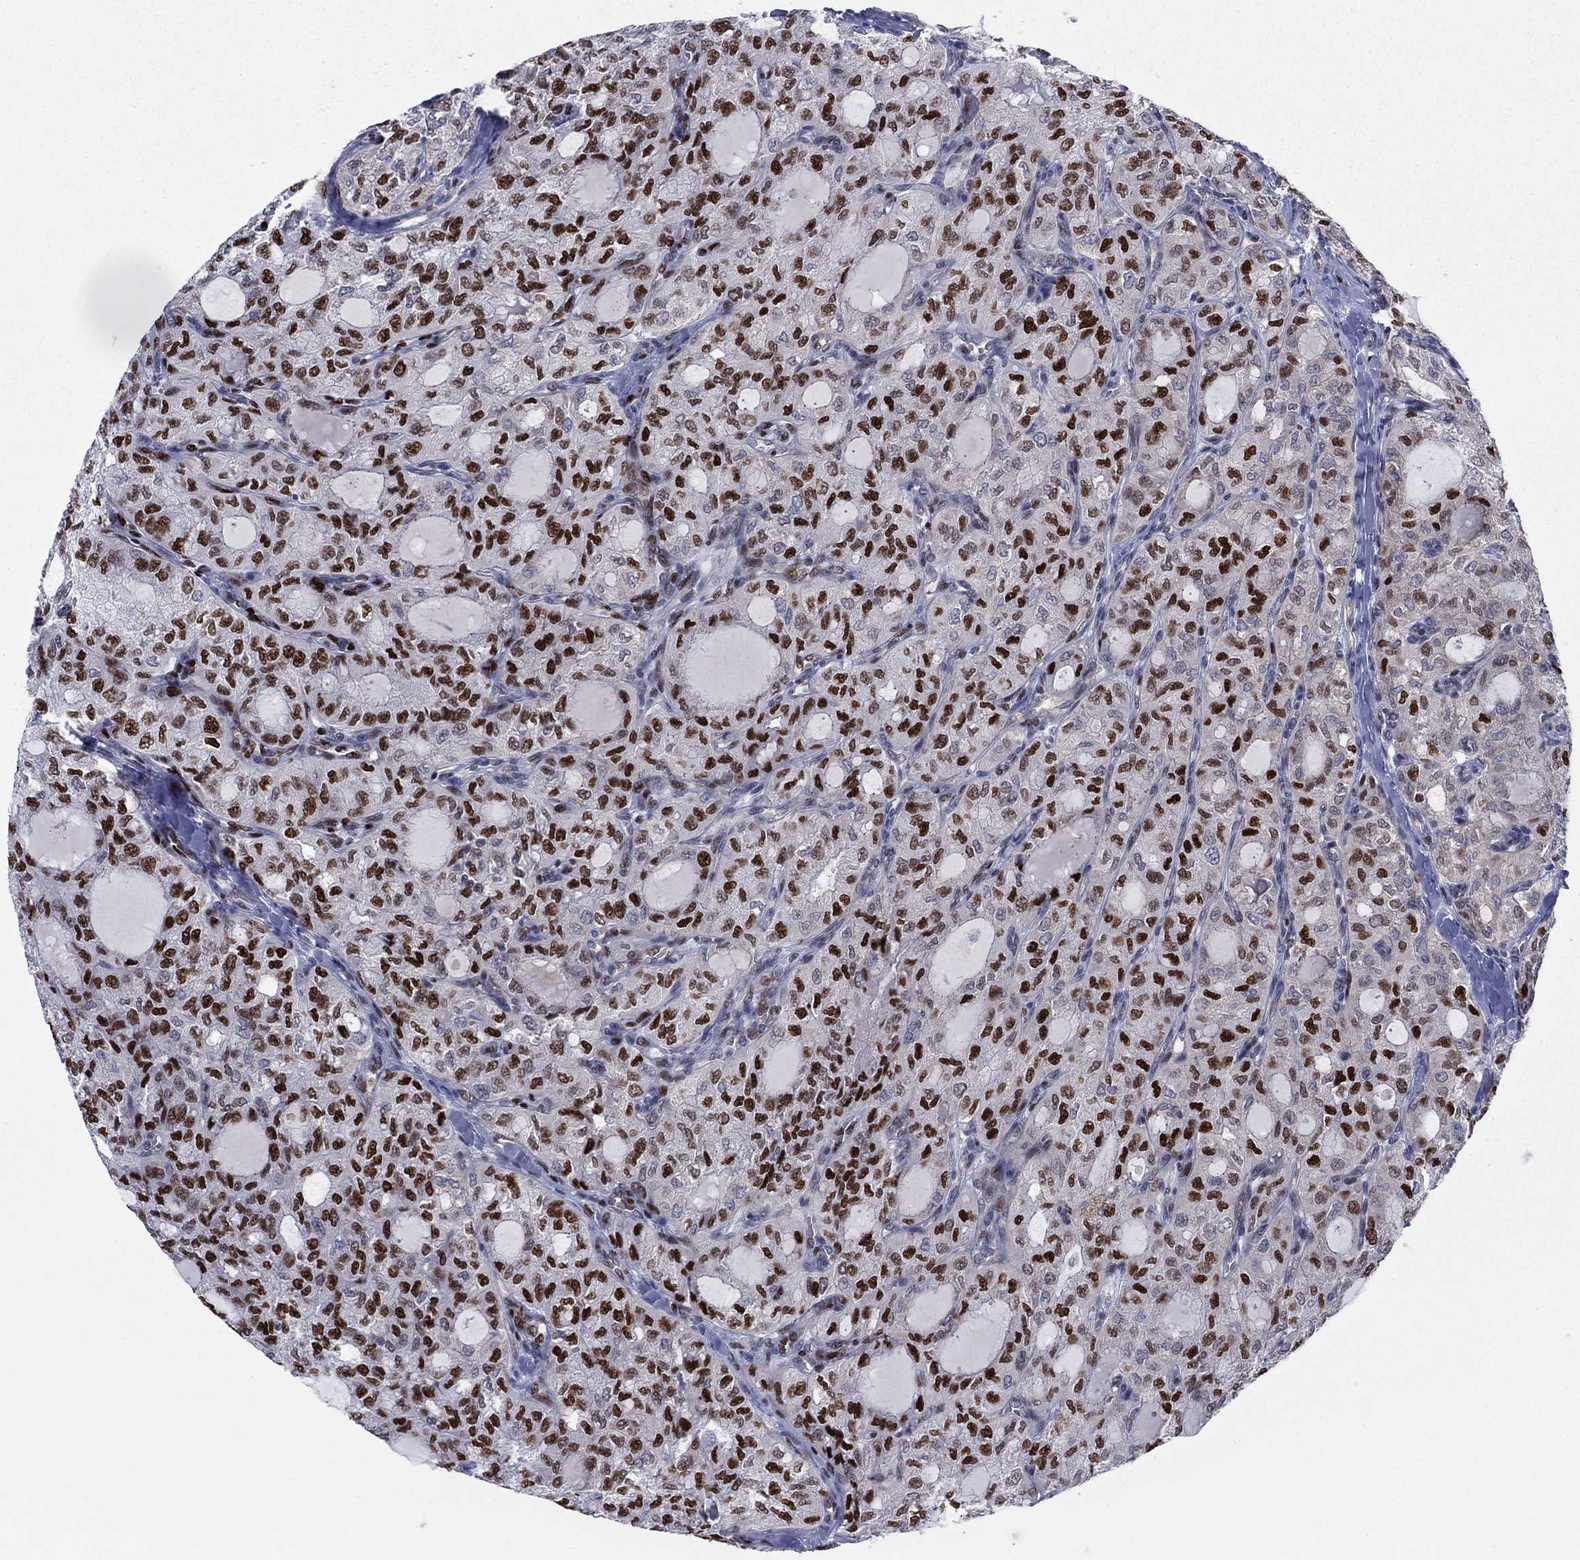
{"staining": {"intensity": "strong", "quantity": "25%-75%", "location": "nuclear"}, "tissue": "thyroid cancer", "cell_type": "Tumor cells", "image_type": "cancer", "snomed": [{"axis": "morphology", "description": "Follicular adenoma carcinoma, NOS"}, {"axis": "topography", "description": "Thyroid gland"}], "caption": "A high amount of strong nuclear staining is present in approximately 25%-75% of tumor cells in thyroid cancer (follicular adenoma carcinoma) tissue.", "gene": "ZNHIT3", "patient": {"sex": "male", "age": 75}}